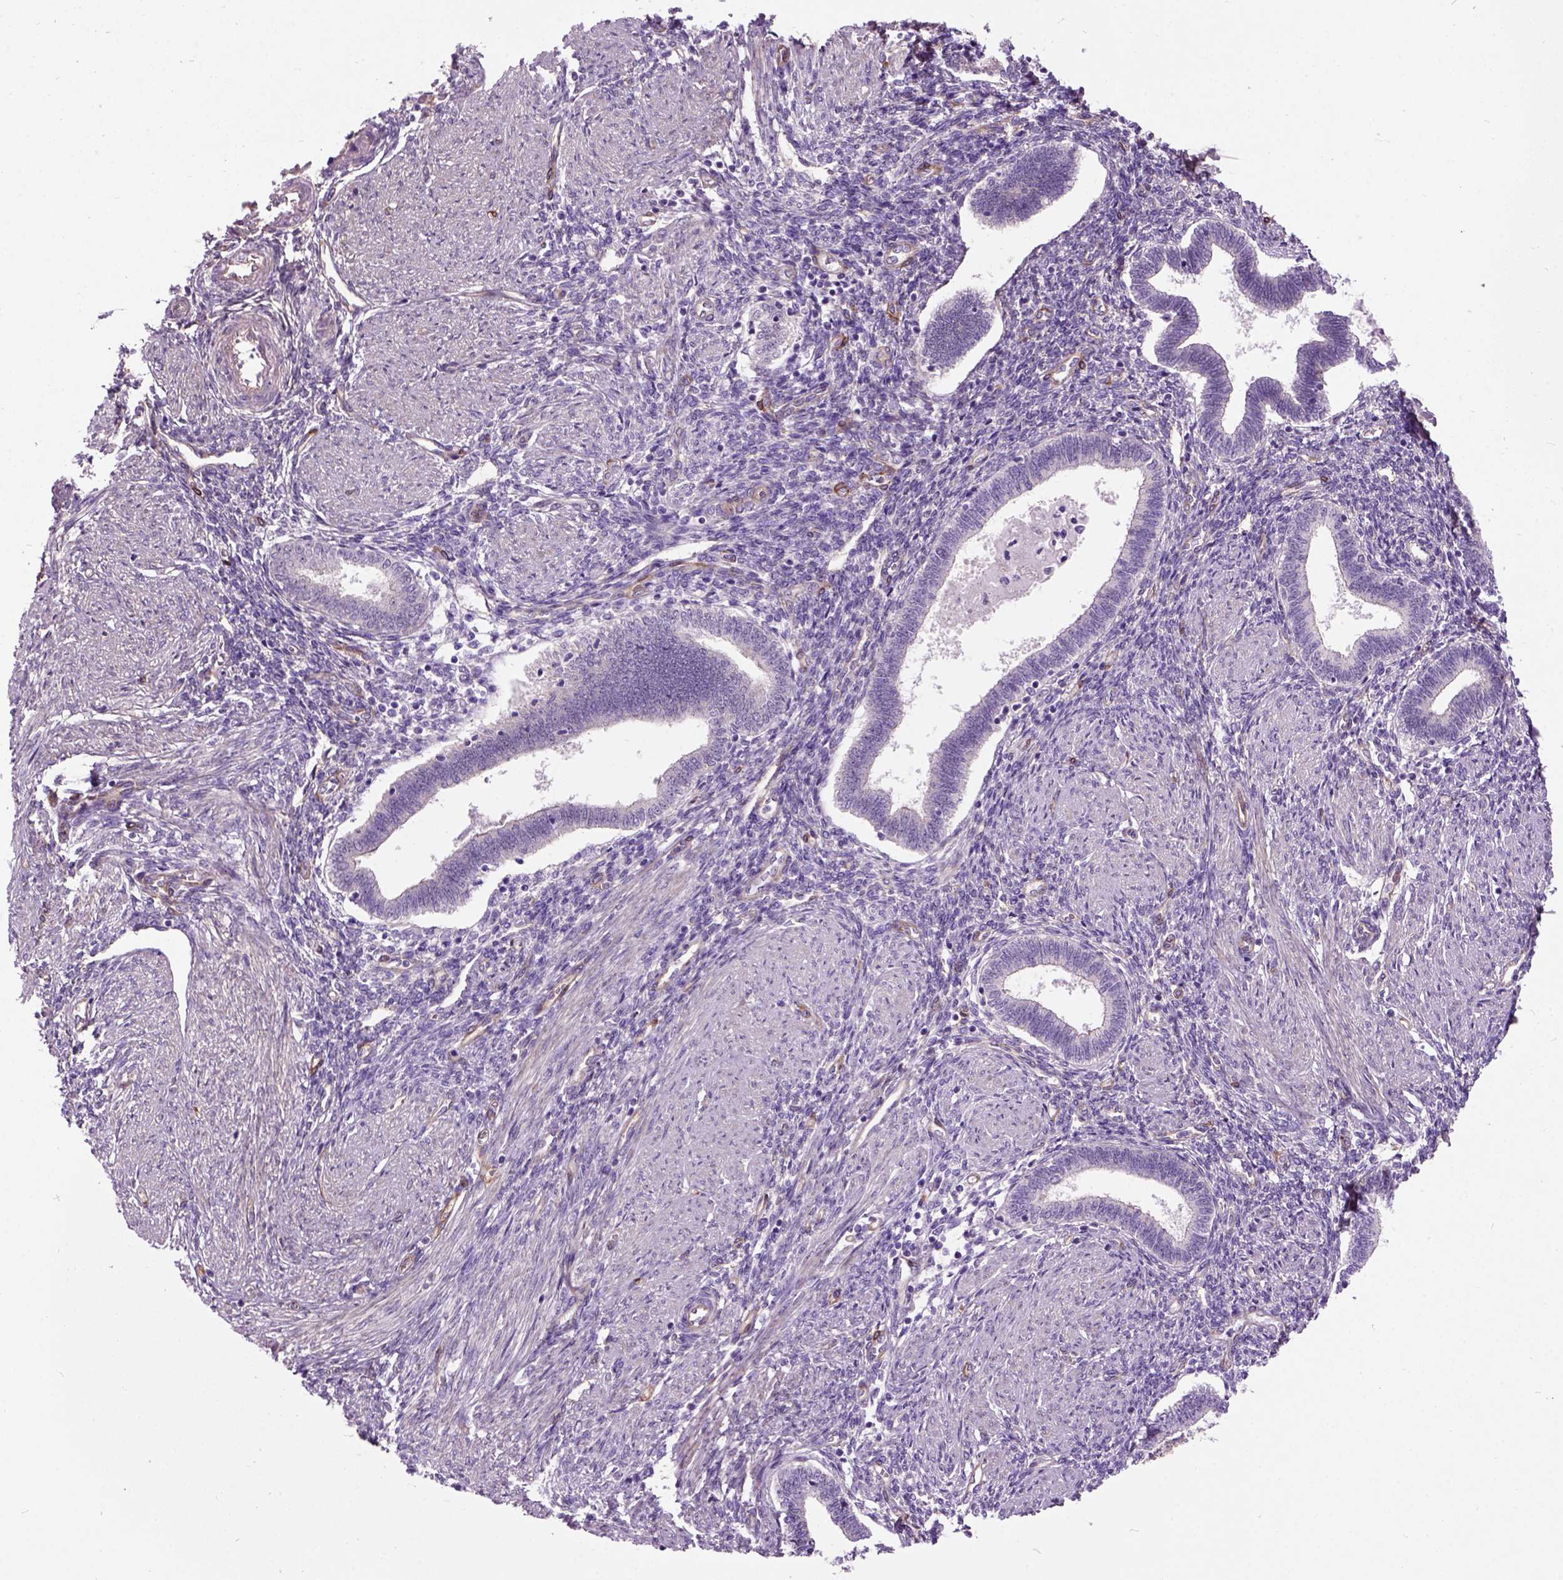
{"staining": {"intensity": "moderate", "quantity": "<25%", "location": "cytoplasmic/membranous"}, "tissue": "endometrium", "cell_type": "Cells in endometrial stroma", "image_type": "normal", "snomed": [{"axis": "morphology", "description": "Normal tissue, NOS"}, {"axis": "topography", "description": "Endometrium"}], "caption": "An immunohistochemistry (IHC) photomicrograph of benign tissue is shown. Protein staining in brown highlights moderate cytoplasmic/membranous positivity in endometrium within cells in endometrial stroma.", "gene": "MAPT", "patient": {"sex": "female", "age": 42}}